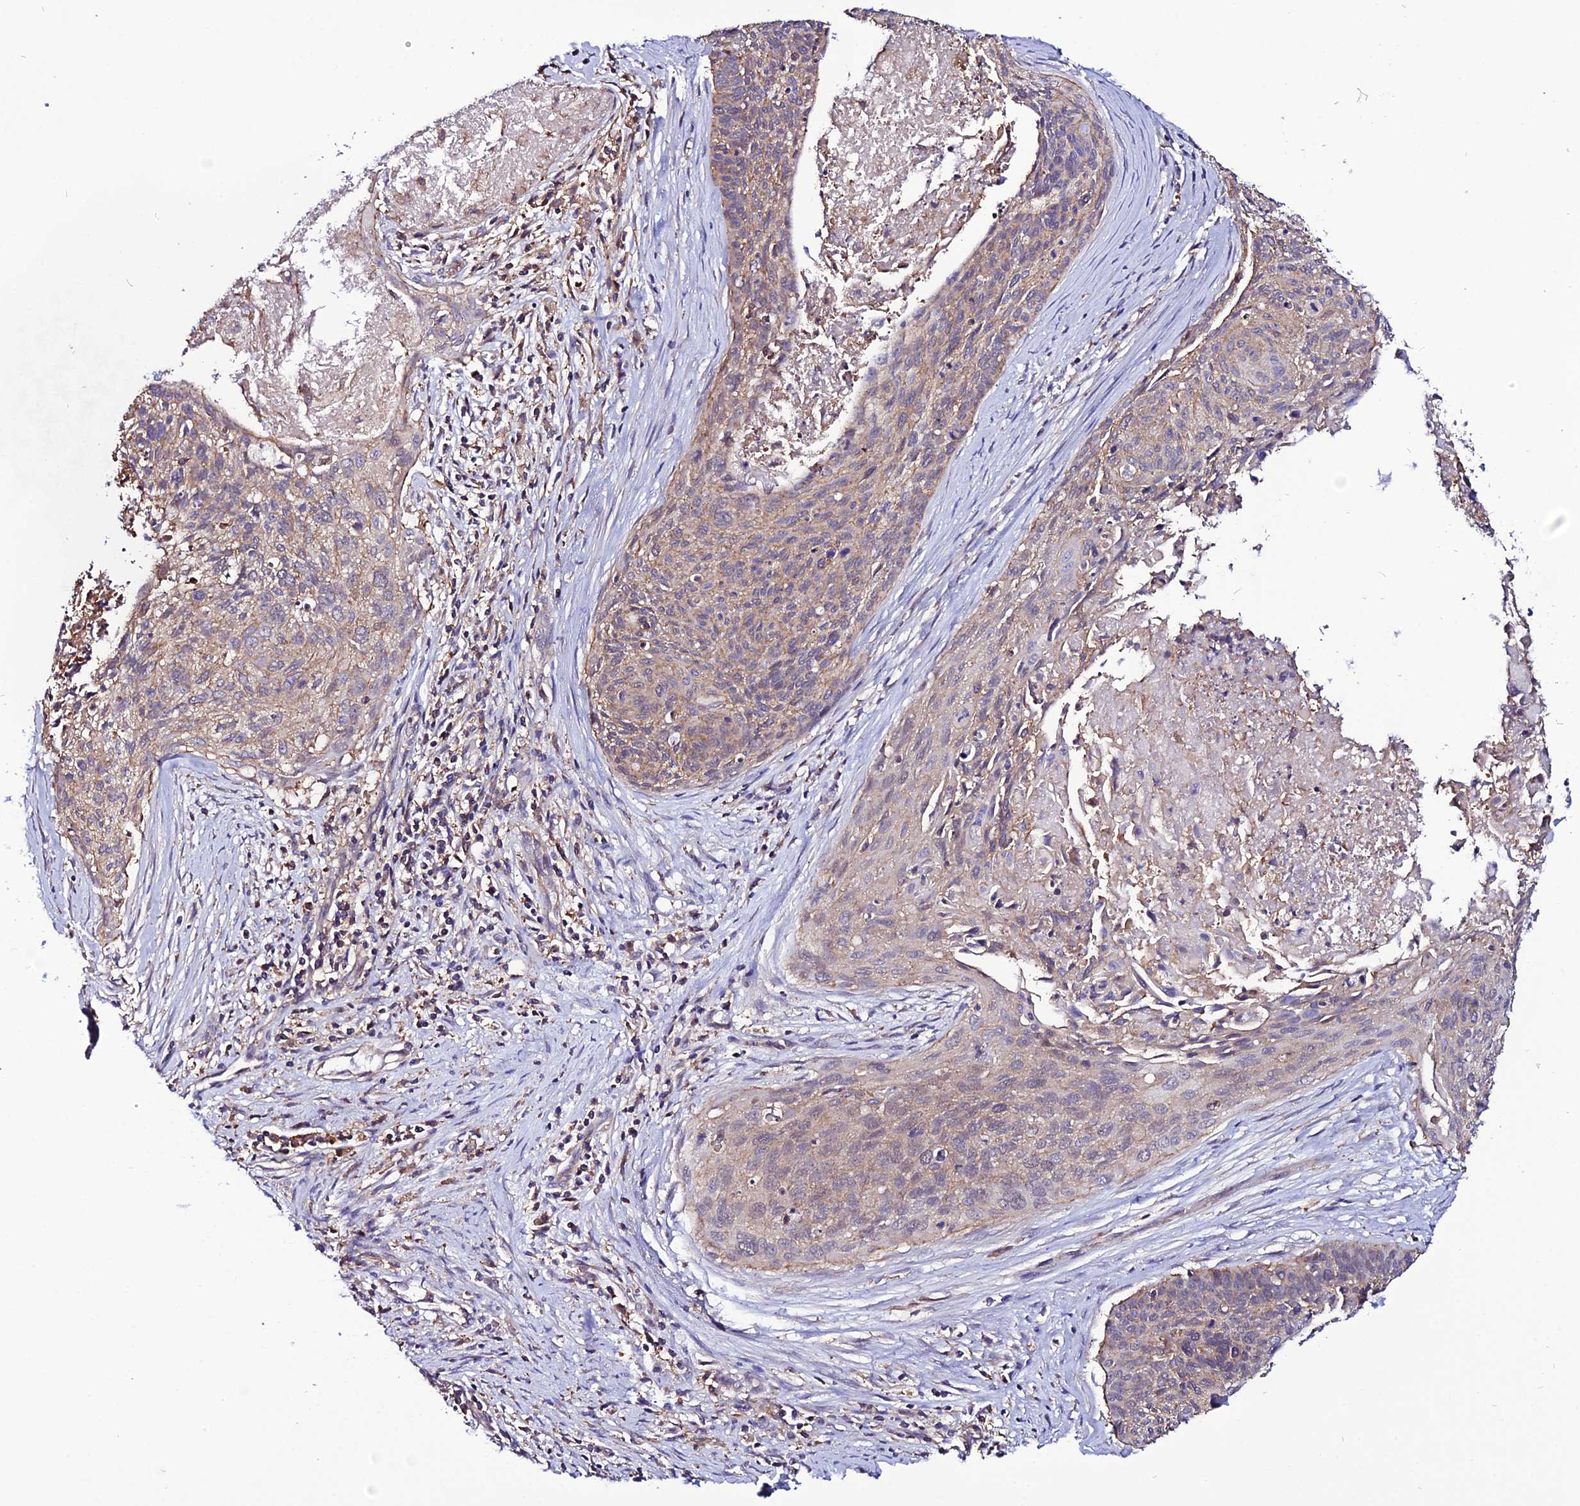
{"staining": {"intensity": "moderate", "quantity": "25%-75%", "location": "cytoplasmic/membranous"}, "tissue": "cervical cancer", "cell_type": "Tumor cells", "image_type": "cancer", "snomed": [{"axis": "morphology", "description": "Squamous cell carcinoma, NOS"}, {"axis": "topography", "description": "Cervix"}], "caption": "Protein staining of squamous cell carcinoma (cervical) tissue exhibits moderate cytoplasmic/membranous staining in about 25%-75% of tumor cells.", "gene": "USP17L15", "patient": {"sex": "female", "age": 55}}